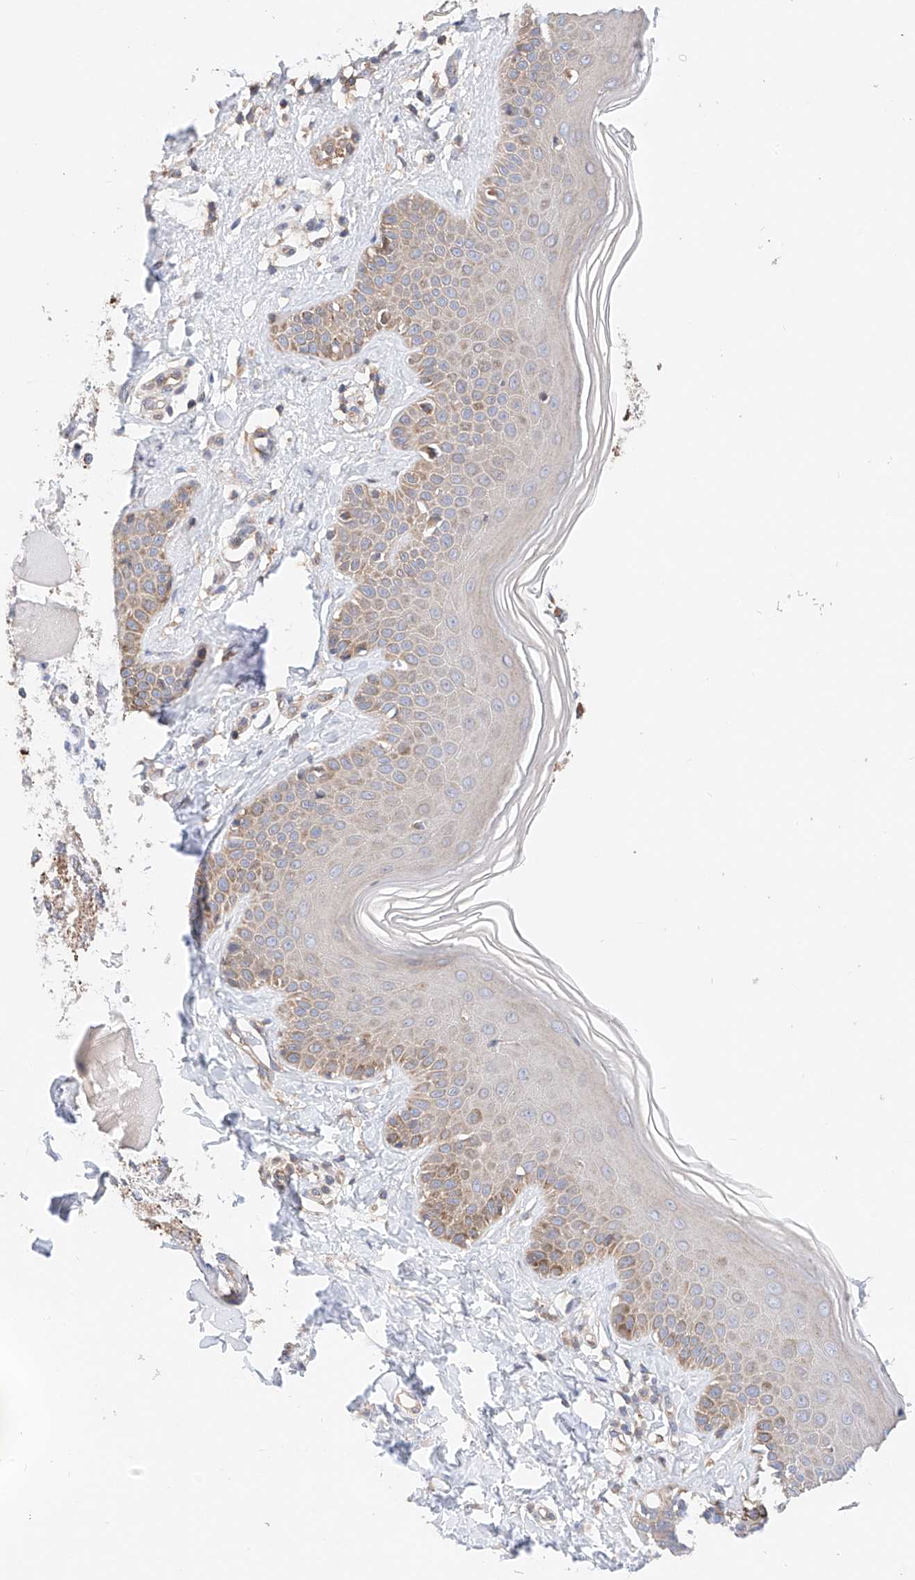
{"staining": {"intensity": "negative", "quantity": "none", "location": "none"}, "tissue": "skin", "cell_type": "Fibroblasts", "image_type": "normal", "snomed": [{"axis": "morphology", "description": "Normal tissue, NOS"}, {"axis": "topography", "description": "Skin"}], "caption": "This micrograph is of unremarkable skin stained with immunohistochemistry (IHC) to label a protein in brown with the nuclei are counter-stained blue. There is no staining in fibroblasts. (Brightfield microscopy of DAB IHC at high magnification).", "gene": "NR1D1", "patient": {"sex": "male", "age": 52}}